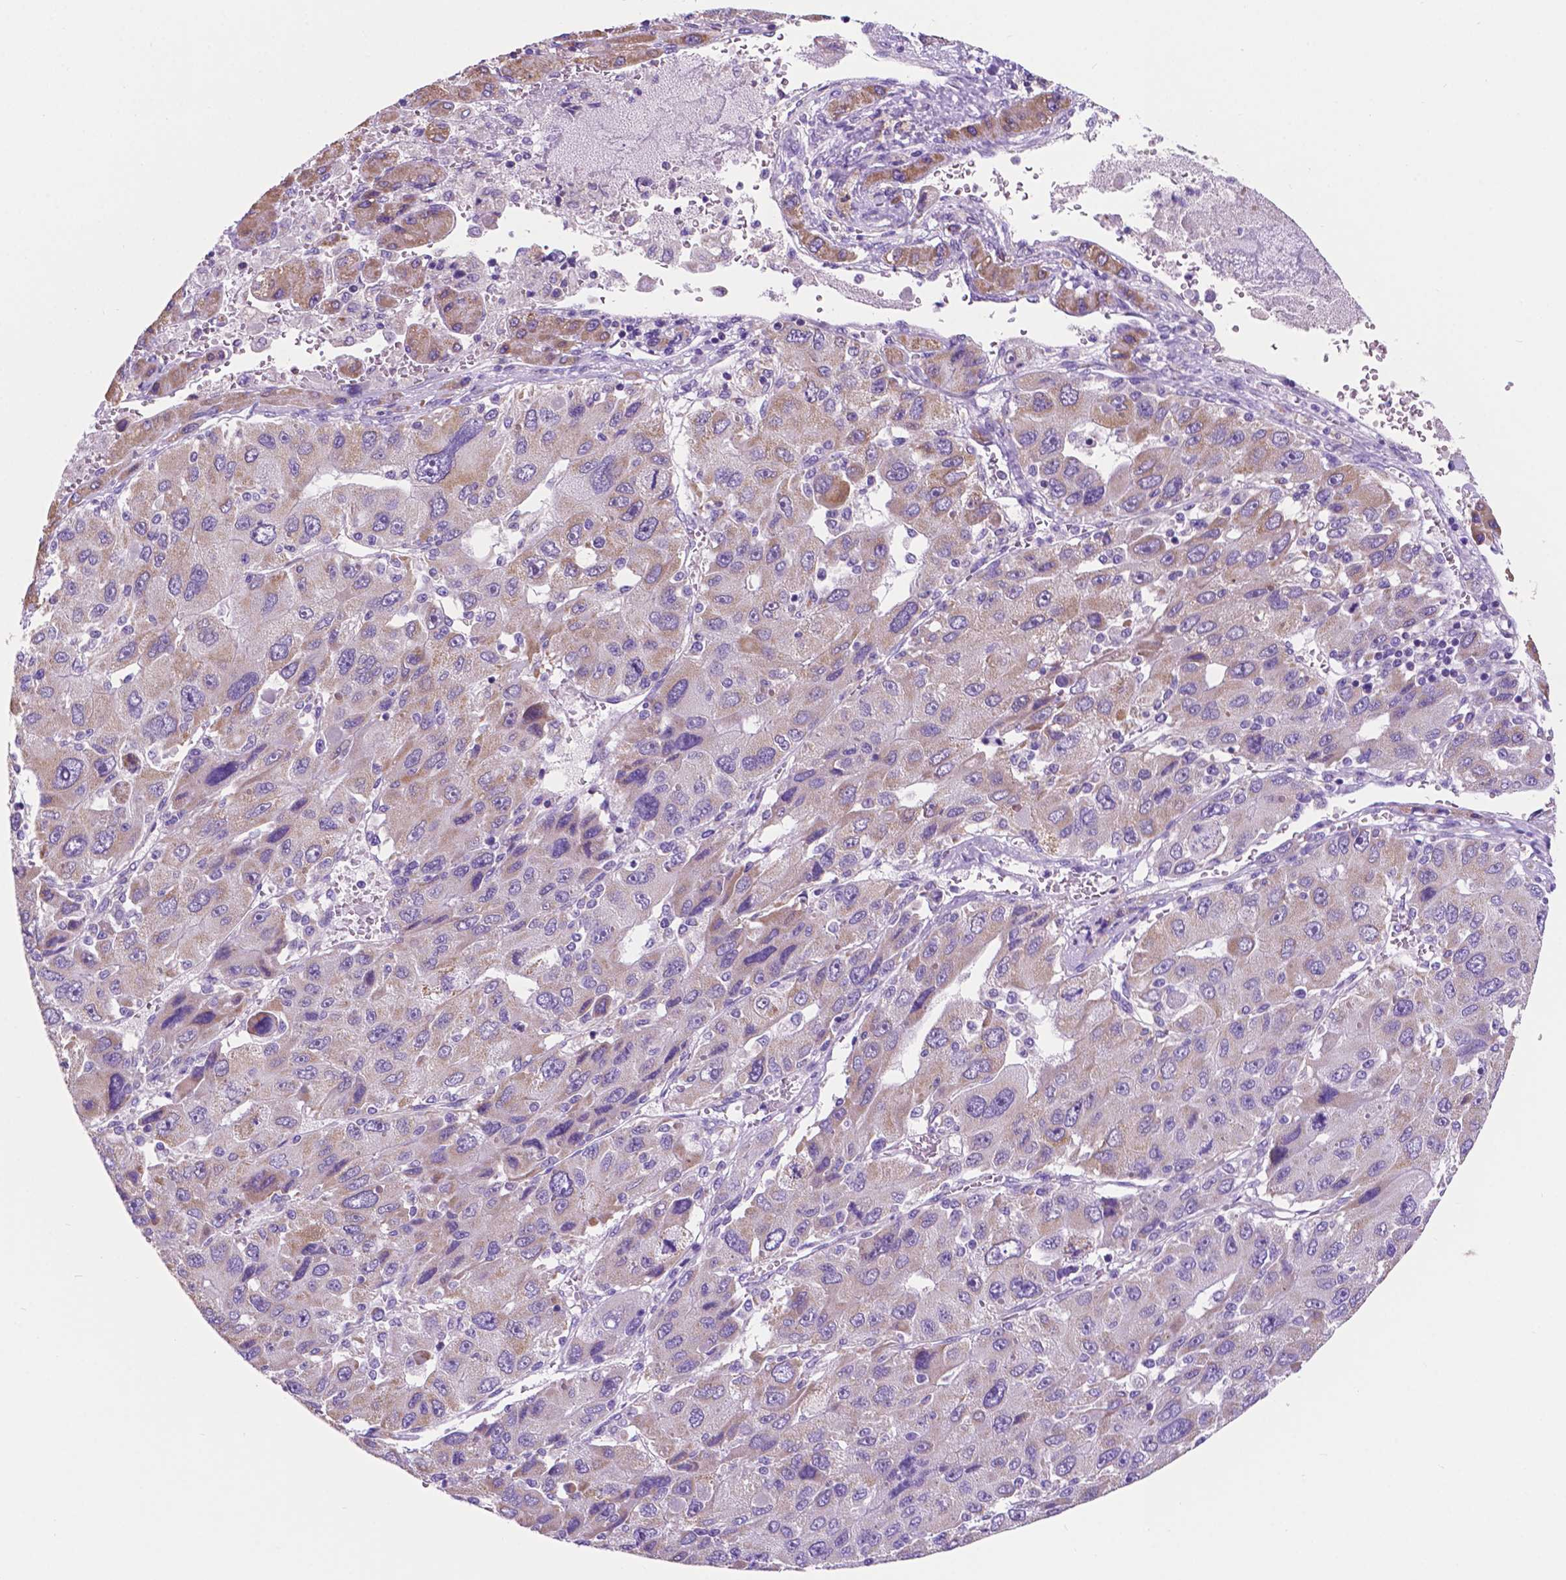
{"staining": {"intensity": "weak", "quantity": "25%-75%", "location": "cytoplasmic/membranous"}, "tissue": "liver cancer", "cell_type": "Tumor cells", "image_type": "cancer", "snomed": [{"axis": "morphology", "description": "Carcinoma, Hepatocellular, NOS"}, {"axis": "topography", "description": "Liver"}], "caption": "Immunohistochemistry photomicrograph of human hepatocellular carcinoma (liver) stained for a protein (brown), which shows low levels of weak cytoplasmic/membranous expression in about 25%-75% of tumor cells.", "gene": "TRPV5", "patient": {"sex": "female", "age": 41}}